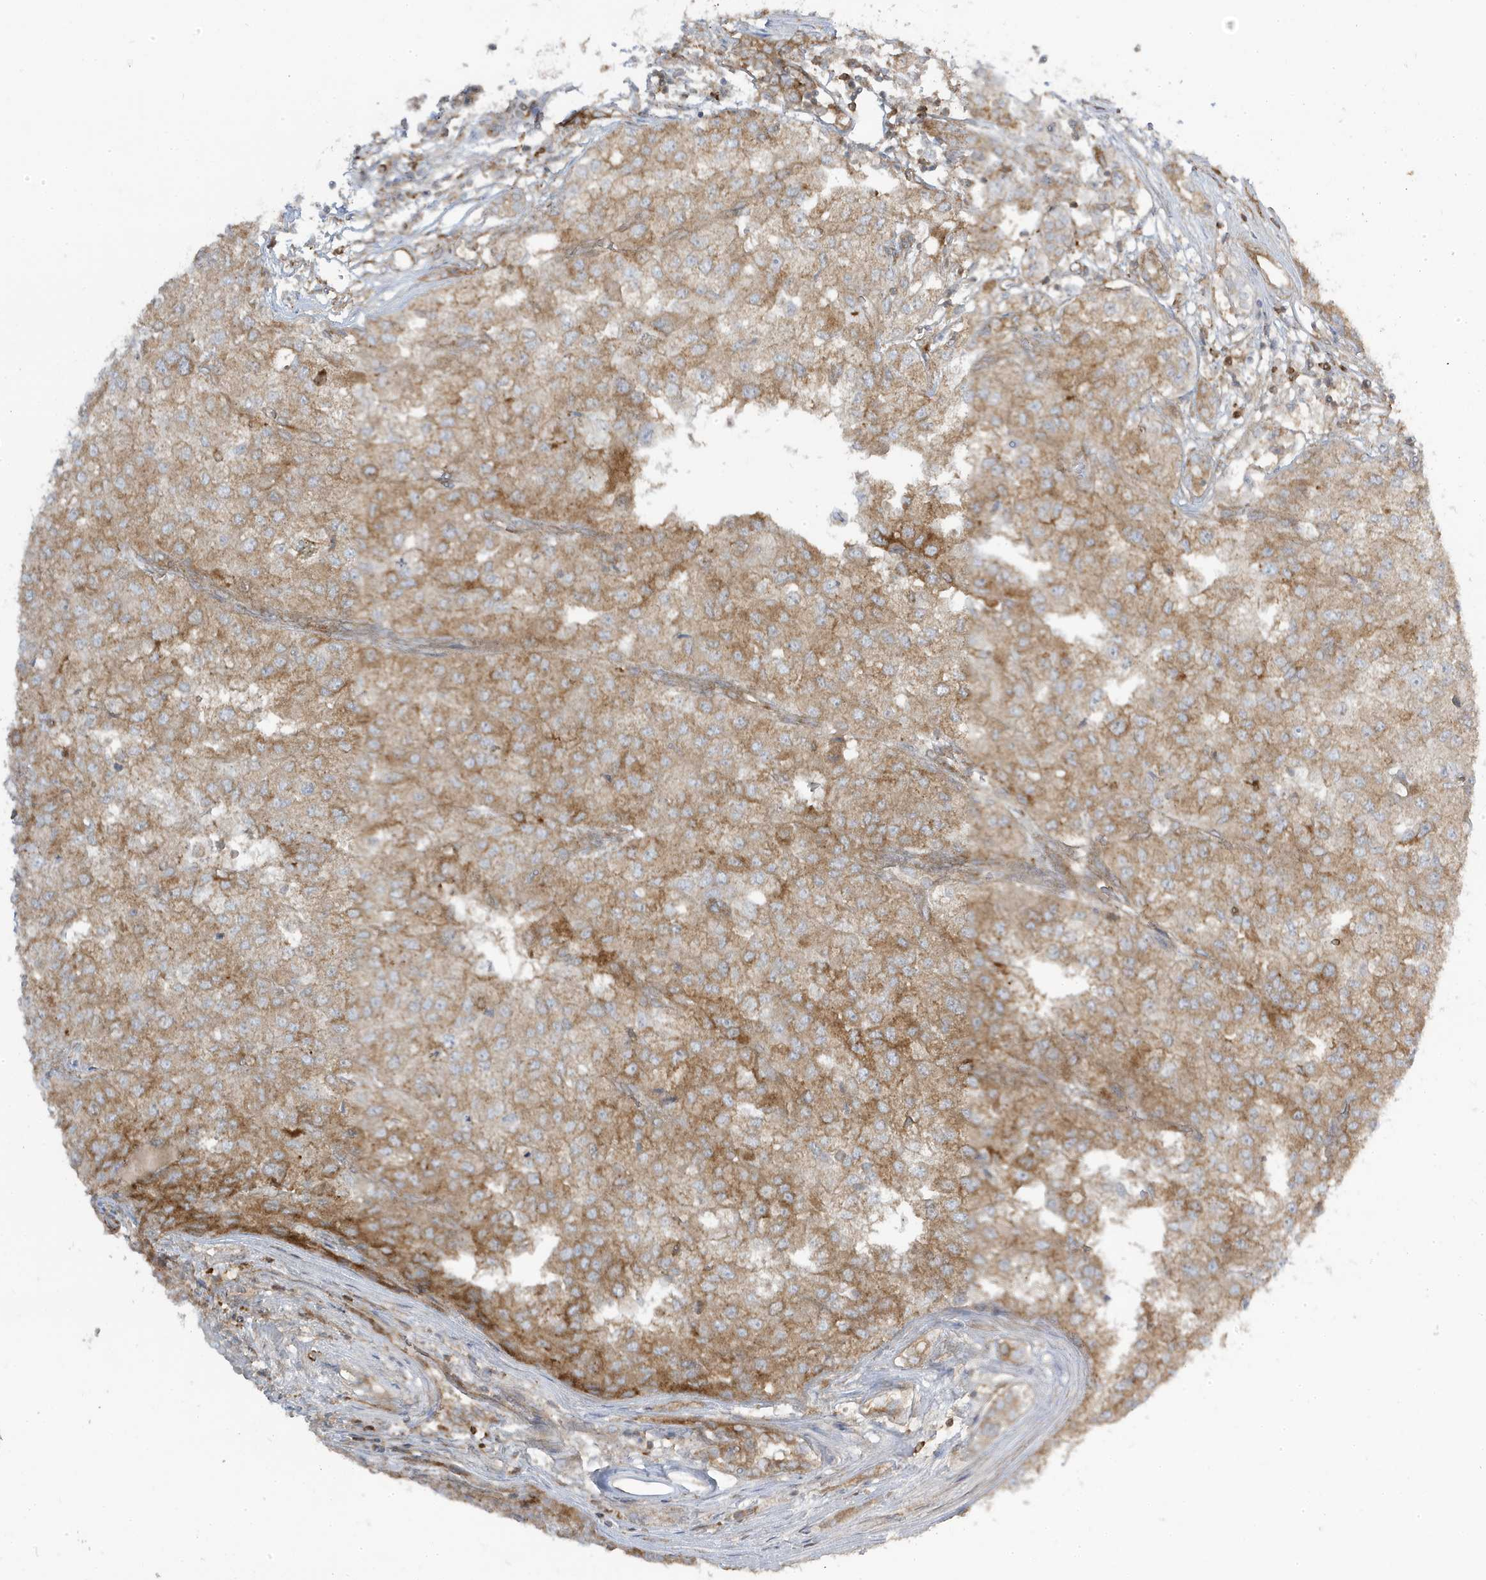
{"staining": {"intensity": "moderate", "quantity": "25%-75%", "location": "cytoplasmic/membranous"}, "tissue": "renal cancer", "cell_type": "Tumor cells", "image_type": "cancer", "snomed": [{"axis": "morphology", "description": "Adenocarcinoma, NOS"}, {"axis": "topography", "description": "Kidney"}], "caption": "IHC image of neoplastic tissue: human renal cancer stained using immunohistochemistry shows medium levels of moderate protein expression localized specifically in the cytoplasmic/membranous of tumor cells, appearing as a cytoplasmic/membranous brown color.", "gene": "STAM", "patient": {"sex": "female", "age": 54}}